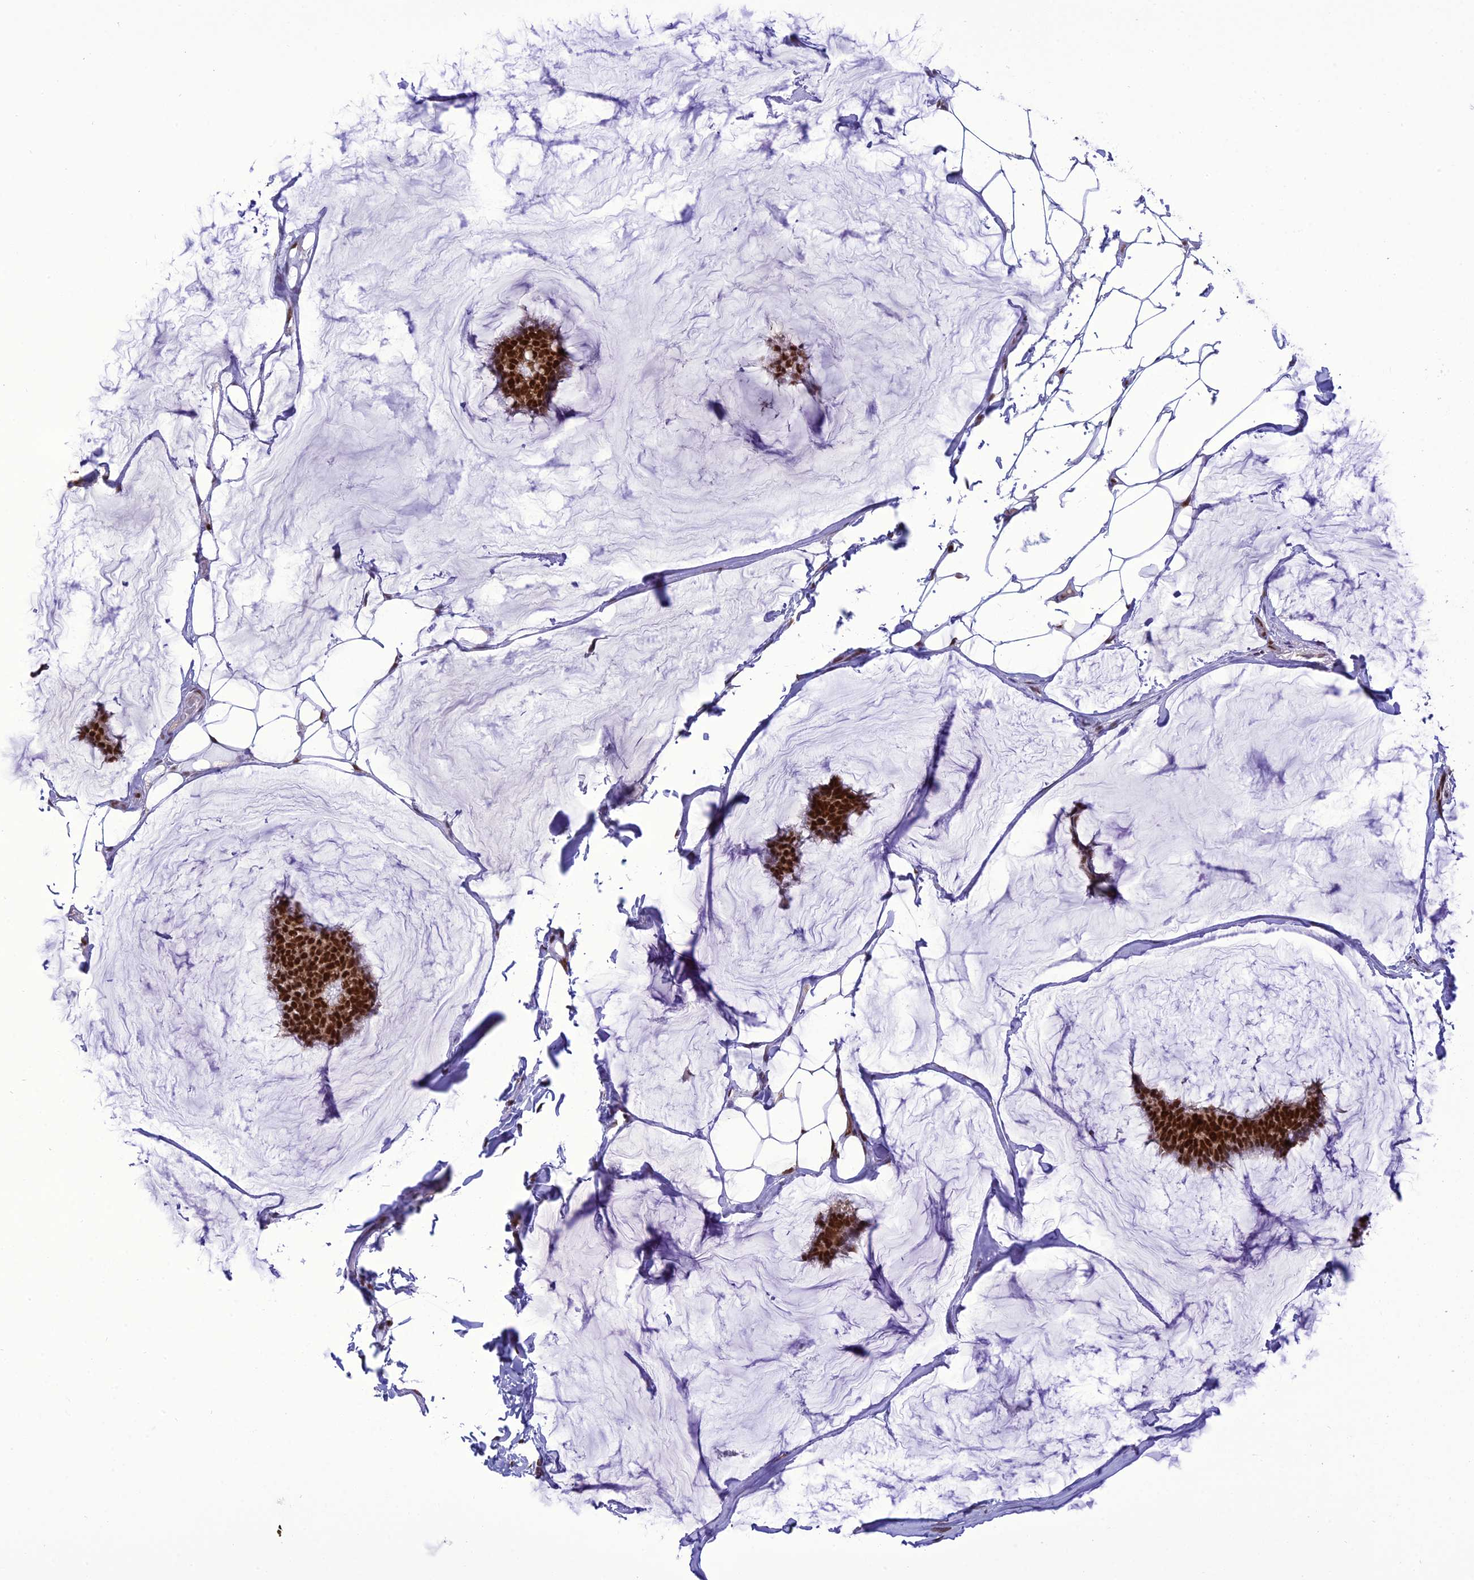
{"staining": {"intensity": "strong", "quantity": ">75%", "location": "nuclear"}, "tissue": "breast cancer", "cell_type": "Tumor cells", "image_type": "cancer", "snomed": [{"axis": "morphology", "description": "Duct carcinoma"}, {"axis": "topography", "description": "Breast"}], "caption": "DAB immunohistochemical staining of human breast cancer displays strong nuclear protein staining in about >75% of tumor cells.", "gene": "DDX1", "patient": {"sex": "female", "age": 93}}